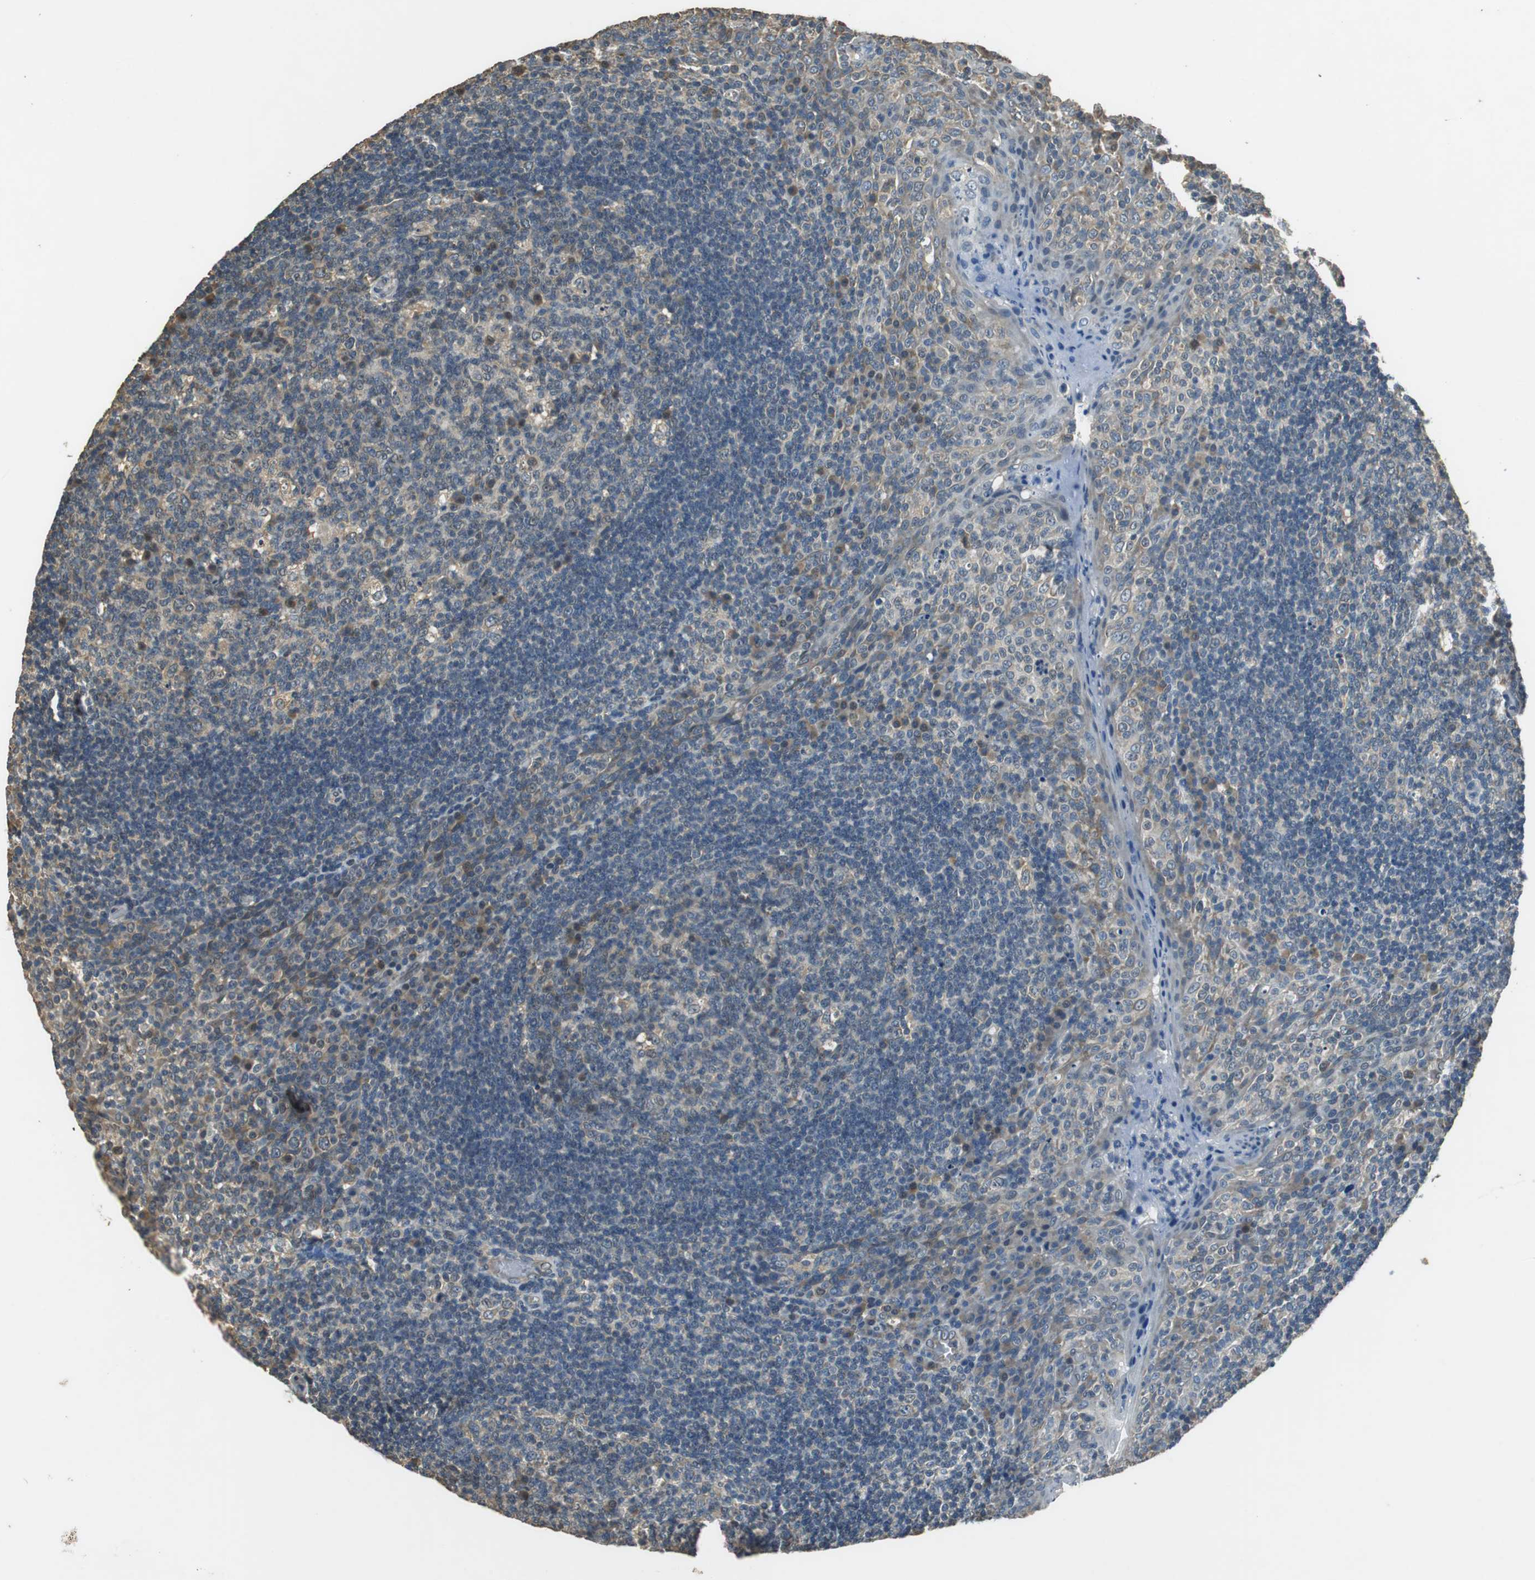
{"staining": {"intensity": "weak", "quantity": "25%-75%", "location": "cytoplasmic/membranous"}, "tissue": "tonsil", "cell_type": "Germinal center cells", "image_type": "normal", "snomed": [{"axis": "morphology", "description": "Normal tissue, NOS"}, {"axis": "topography", "description": "Tonsil"}], "caption": "Immunohistochemistry (IHC) micrograph of unremarkable tonsil stained for a protein (brown), which exhibits low levels of weak cytoplasmic/membranous positivity in approximately 25%-75% of germinal center cells.", "gene": "ALDH4A1", "patient": {"sex": "male", "age": 17}}